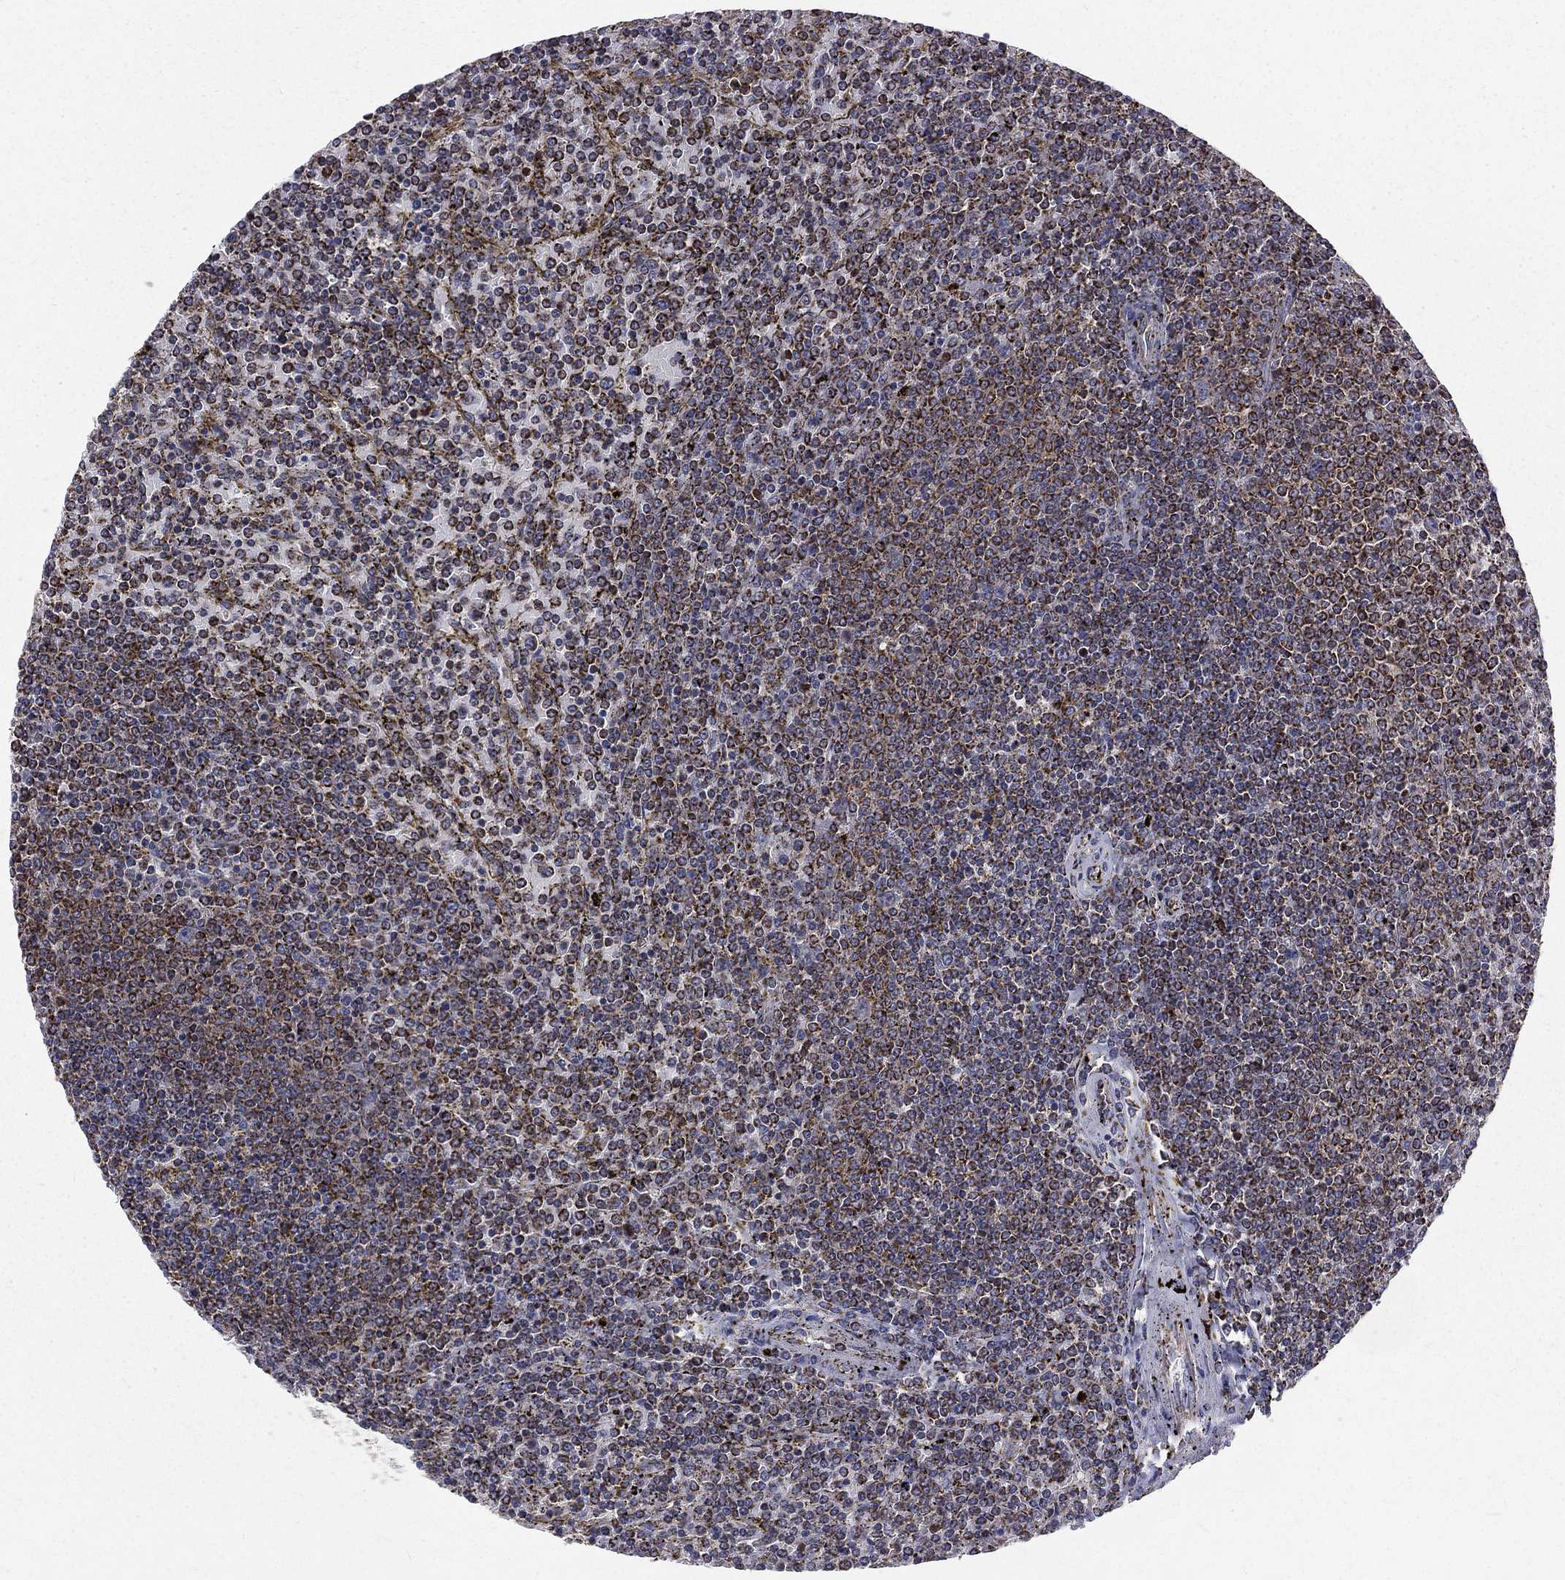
{"staining": {"intensity": "moderate", "quantity": ">75%", "location": "cytoplasmic/membranous"}, "tissue": "lymphoma", "cell_type": "Tumor cells", "image_type": "cancer", "snomed": [{"axis": "morphology", "description": "Malignant lymphoma, non-Hodgkin's type, Low grade"}, {"axis": "topography", "description": "Spleen"}], "caption": "Brown immunohistochemical staining in human lymphoma shows moderate cytoplasmic/membranous expression in about >75% of tumor cells.", "gene": "GPD1", "patient": {"sex": "female", "age": 77}}